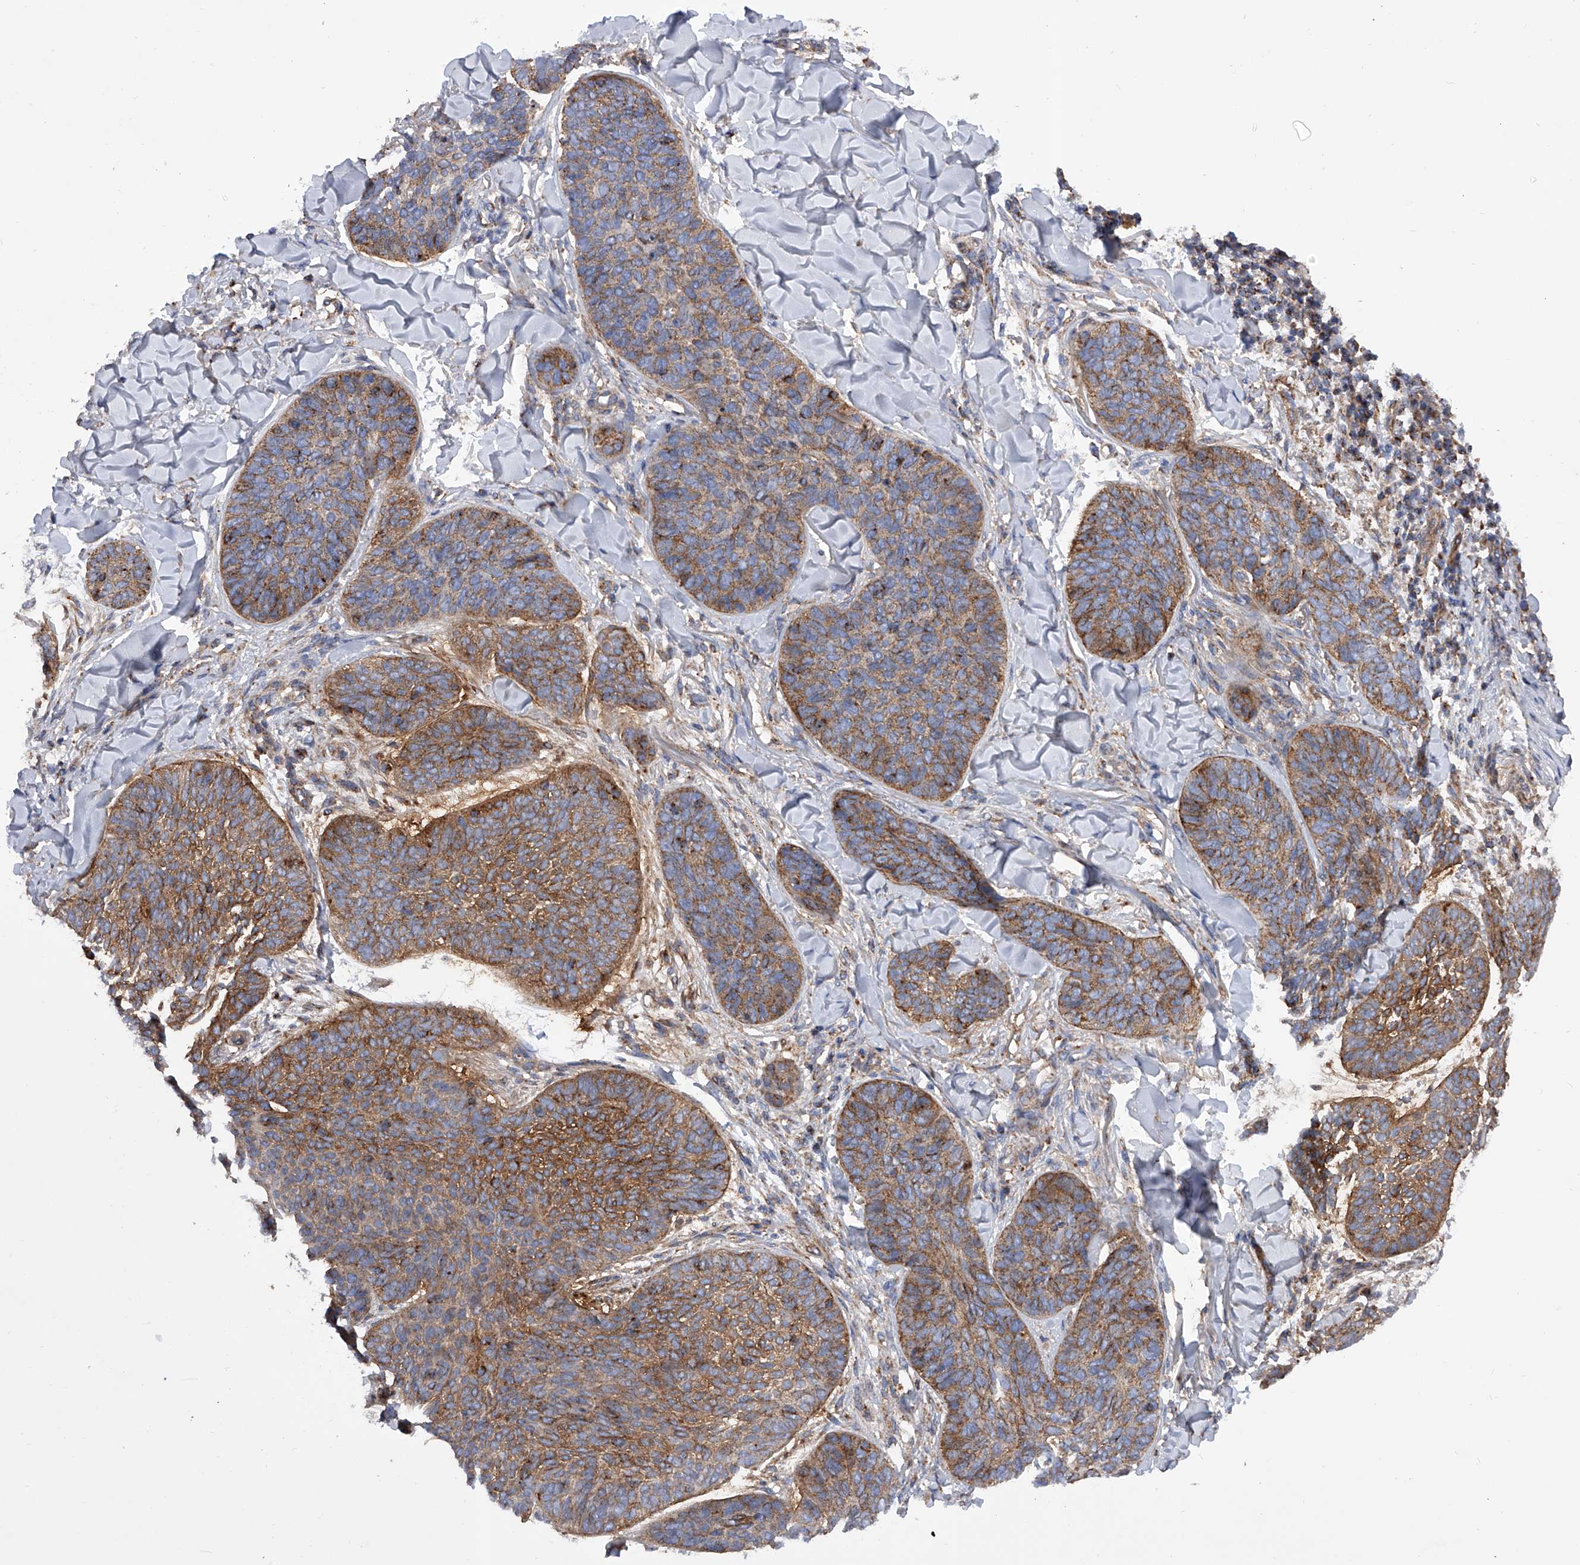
{"staining": {"intensity": "moderate", "quantity": ">75%", "location": "cytoplasmic/membranous"}, "tissue": "skin cancer", "cell_type": "Tumor cells", "image_type": "cancer", "snomed": [{"axis": "morphology", "description": "Basal cell carcinoma"}, {"axis": "topography", "description": "Skin"}], "caption": "Immunohistochemistry (IHC) photomicrograph of human skin cancer stained for a protein (brown), which demonstrates medium levels of moderate cytoplasmic/membranous staining in about >75% of tumor cells.", "gene": "PDSS2", "patient": {"sex": "male", "age": 85}}